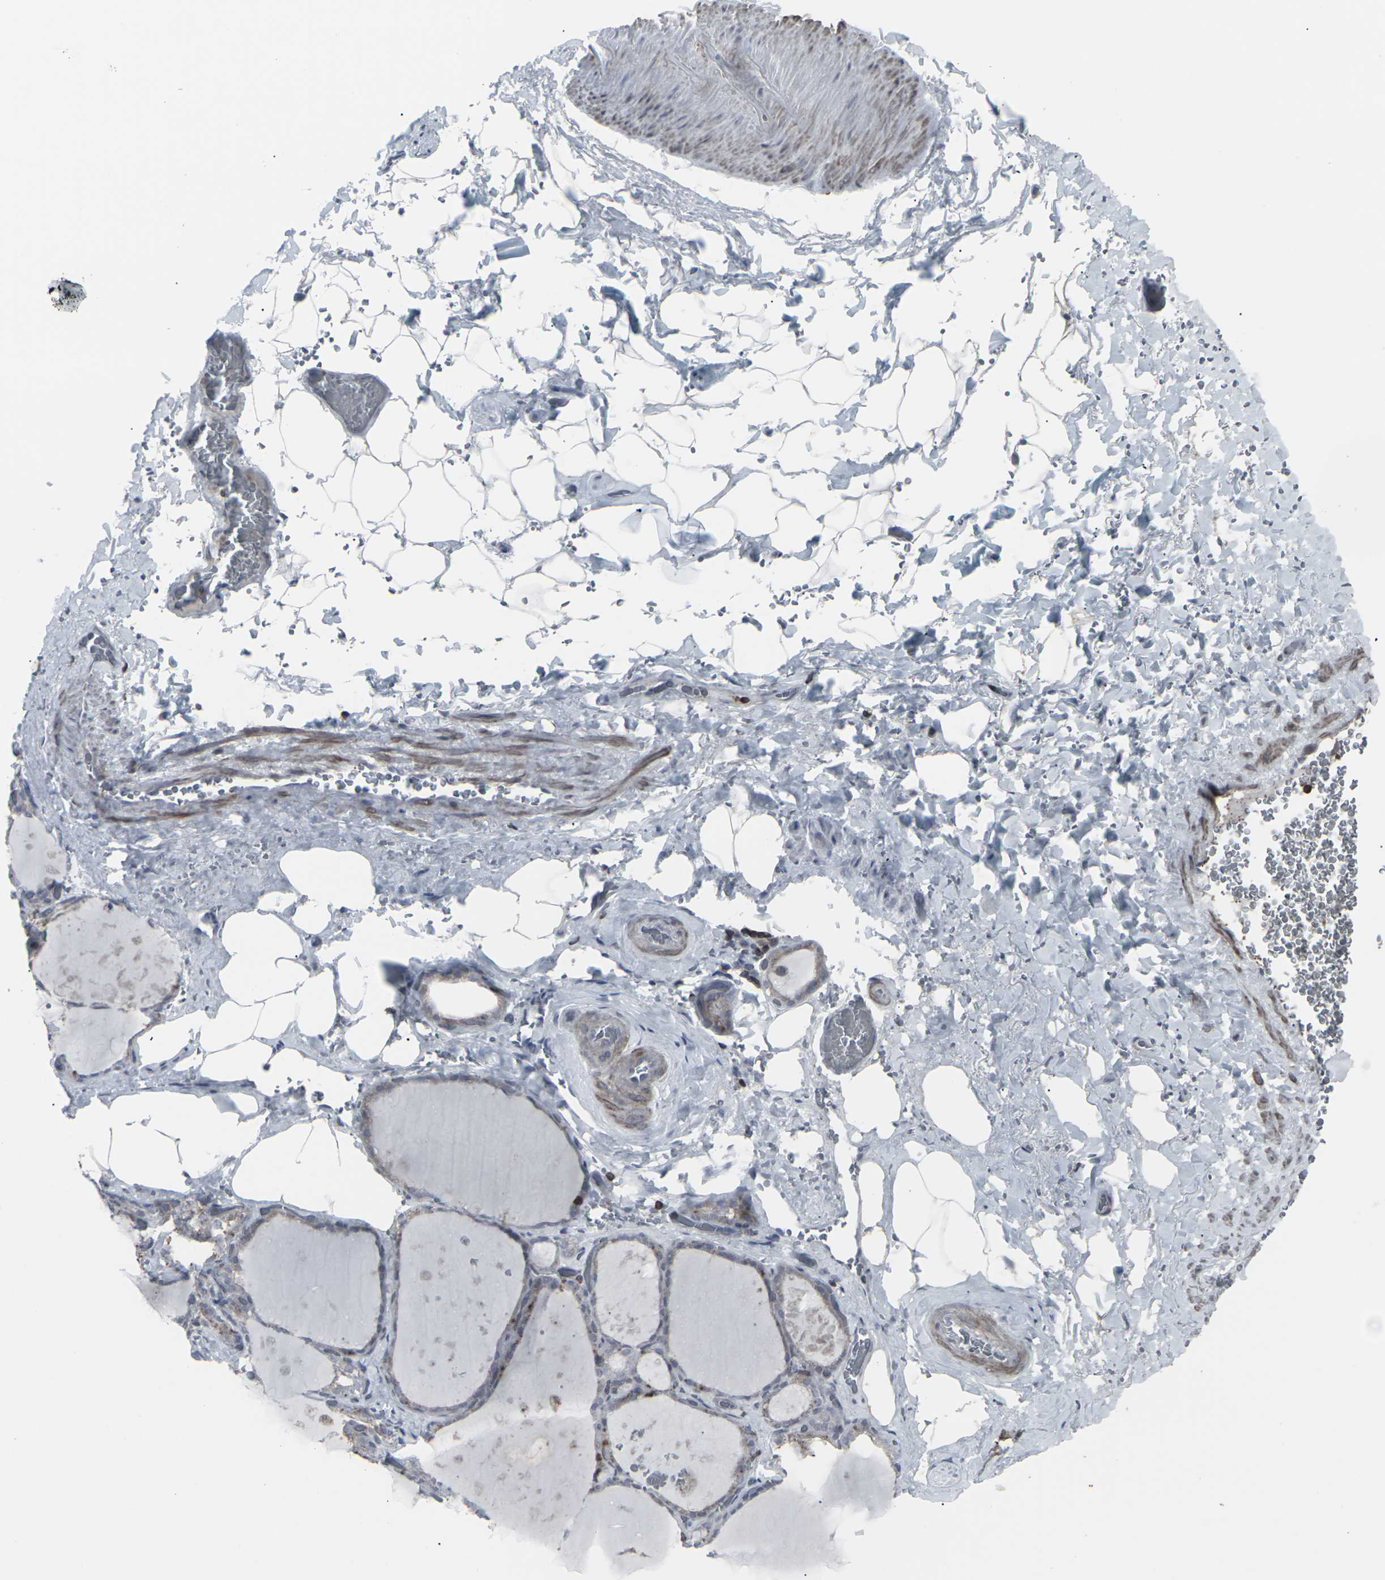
{"staining": {"intensity": "weak", "quantity": "<25%", "location": "cytoplasmic/membranous"}, "tissue": "thyroid gland", "cell_type": "Glandular cells", "image_type": "normal", "snomed": [{"axis": "morphology", "description": "Normal tissue, NOS"}, {"axis": "topography", "description": "Thyroid gland"}], "caption": "The micrograph reveals no staining of glandular cells in benign thyroid gland.", "gene": "APOBEC2", "patient": {"sex": "male", "age": 61}}